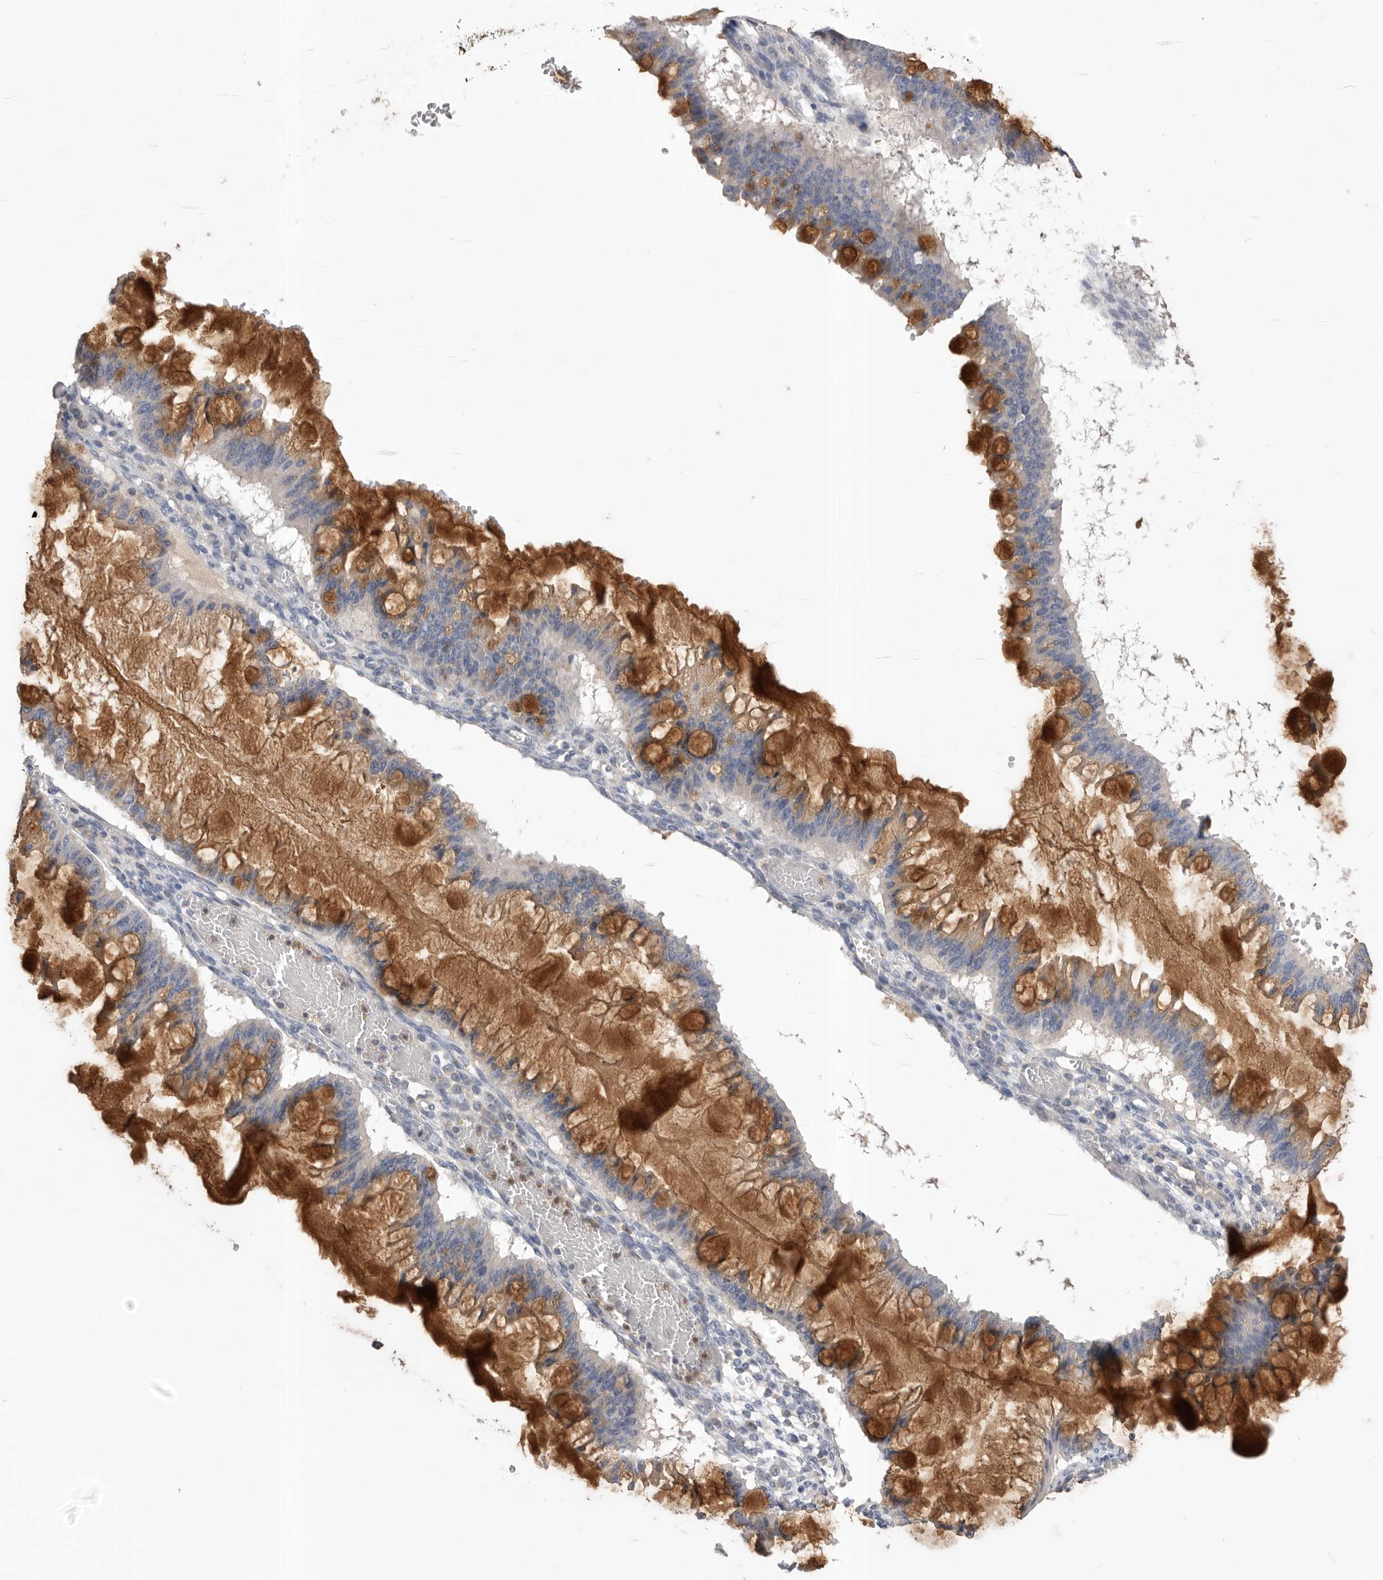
{"staining": {"intensity": "moderate", "quantity": ">75%", "location": "cytoplasmic/membranous"}, "tissue": "ovarian cancer", "cell_type": "Tumor cells", "image_type": "cancer", "snomed": [{"axis": "morphology", "description": "Cystadenocarcinoma, mucinous, NOS"}, {"axis": "topography", "description": "Ovary"}], "caption": "This photomicrograph shows ovarian mucinous cystadenocarcinoma stained with immunohistochemistry (IHC) to label a protein in brown. The cytoplasmic/membranous of tumor cells show moderate positivity for the protein. Nuclei are counter-stained blue.", "gene": "CCDC126", "patient": {"sex": "female", "age": 73}}